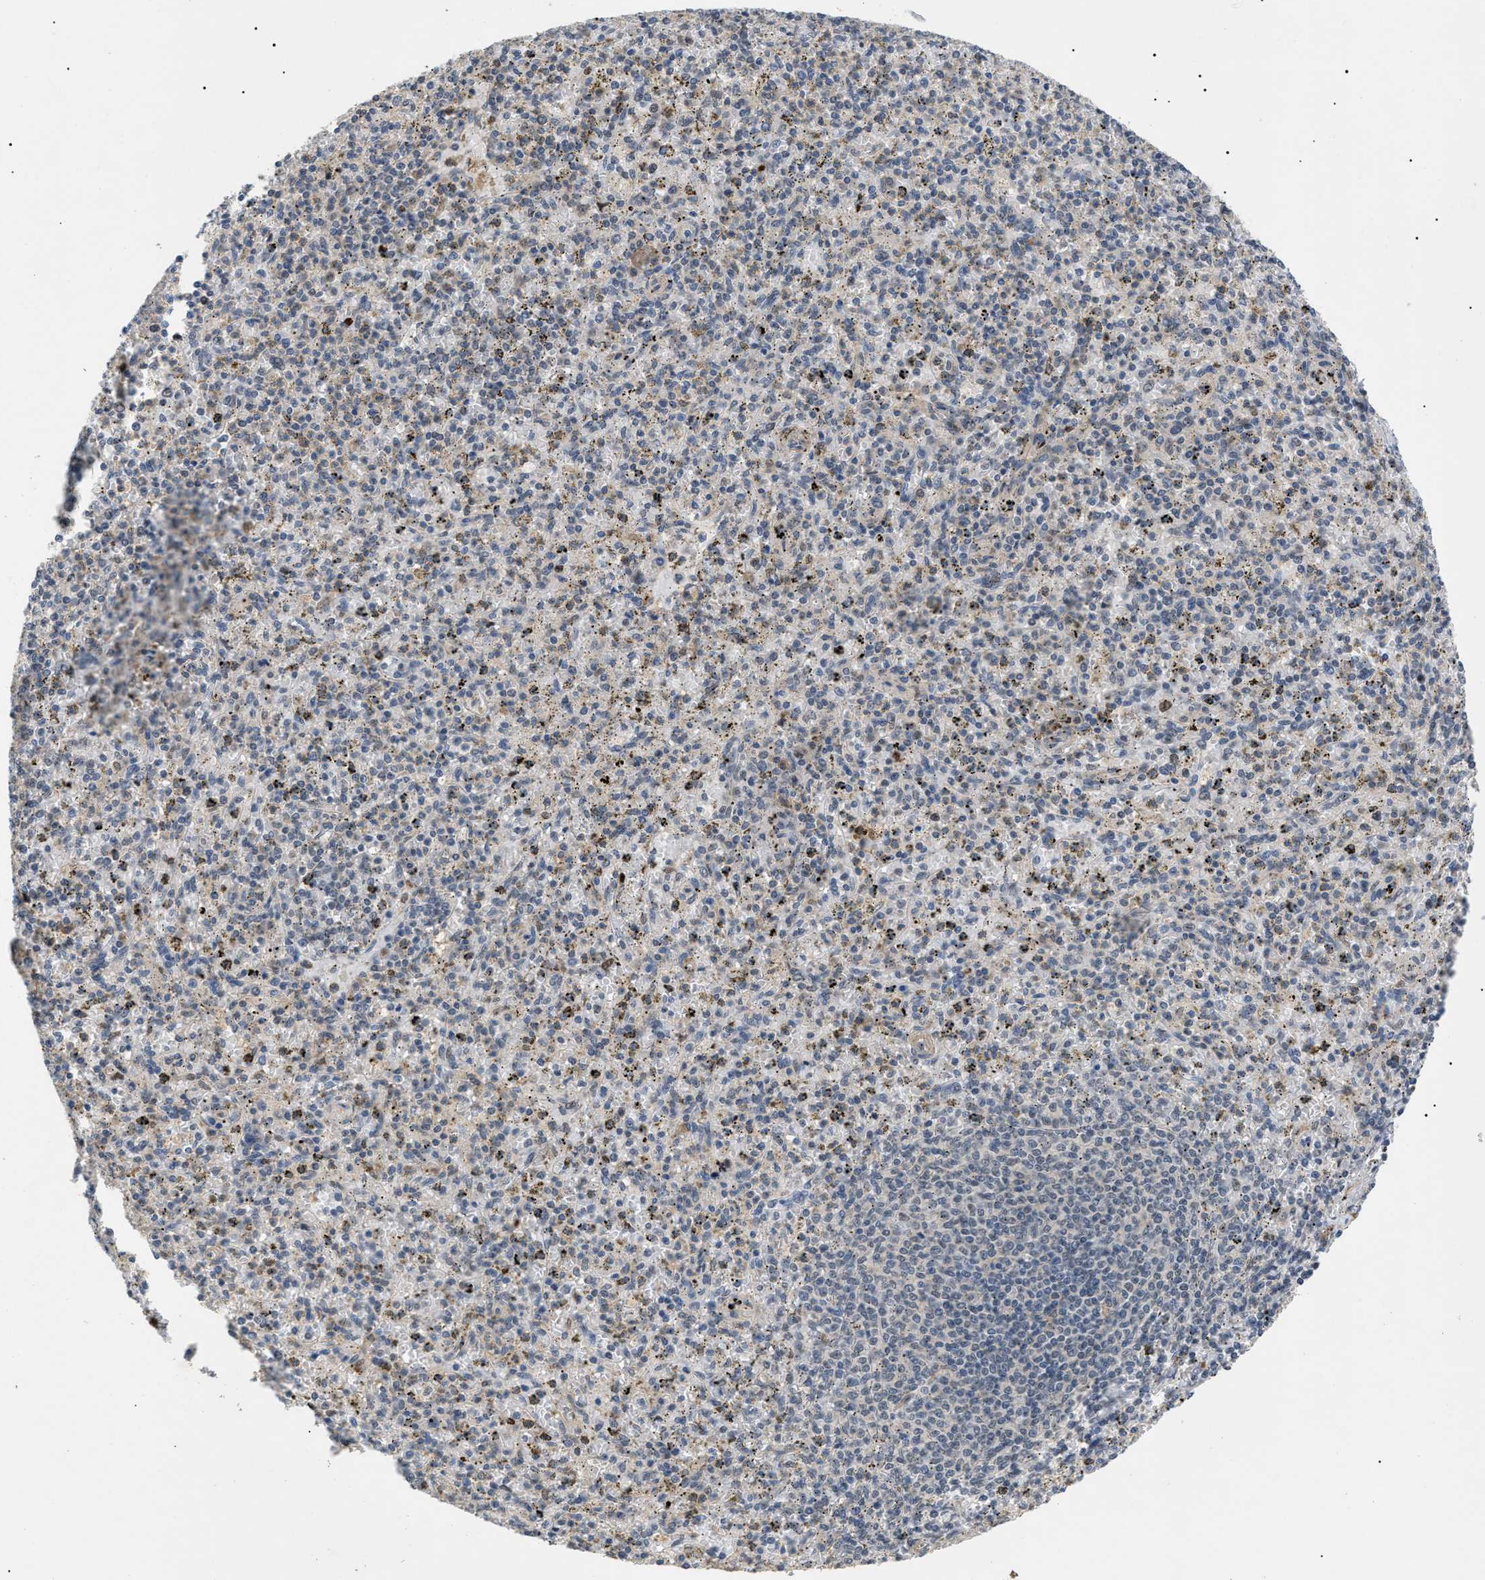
{"staining": {"intensity": "weak", "quantity": ">75%", "location": "cytoplasmic/membranous"}, "tissue": "spleen", "cell_type": "Cells in red pulp", "image_type": "normal", "snomed": [{"axis": "morphology", "description": "Normal tissue, NOS"}, {"axis": "topography", "description": "Spleen"}], "caption": "An image showing weak cytoplasmic/membranous staining in approximately >75% of cells in red pulp in normal spleen, as visualized by brown immunohistochemical staining.", "gene": "CRCP", "patient": {"sex": "male", "age": 72}}